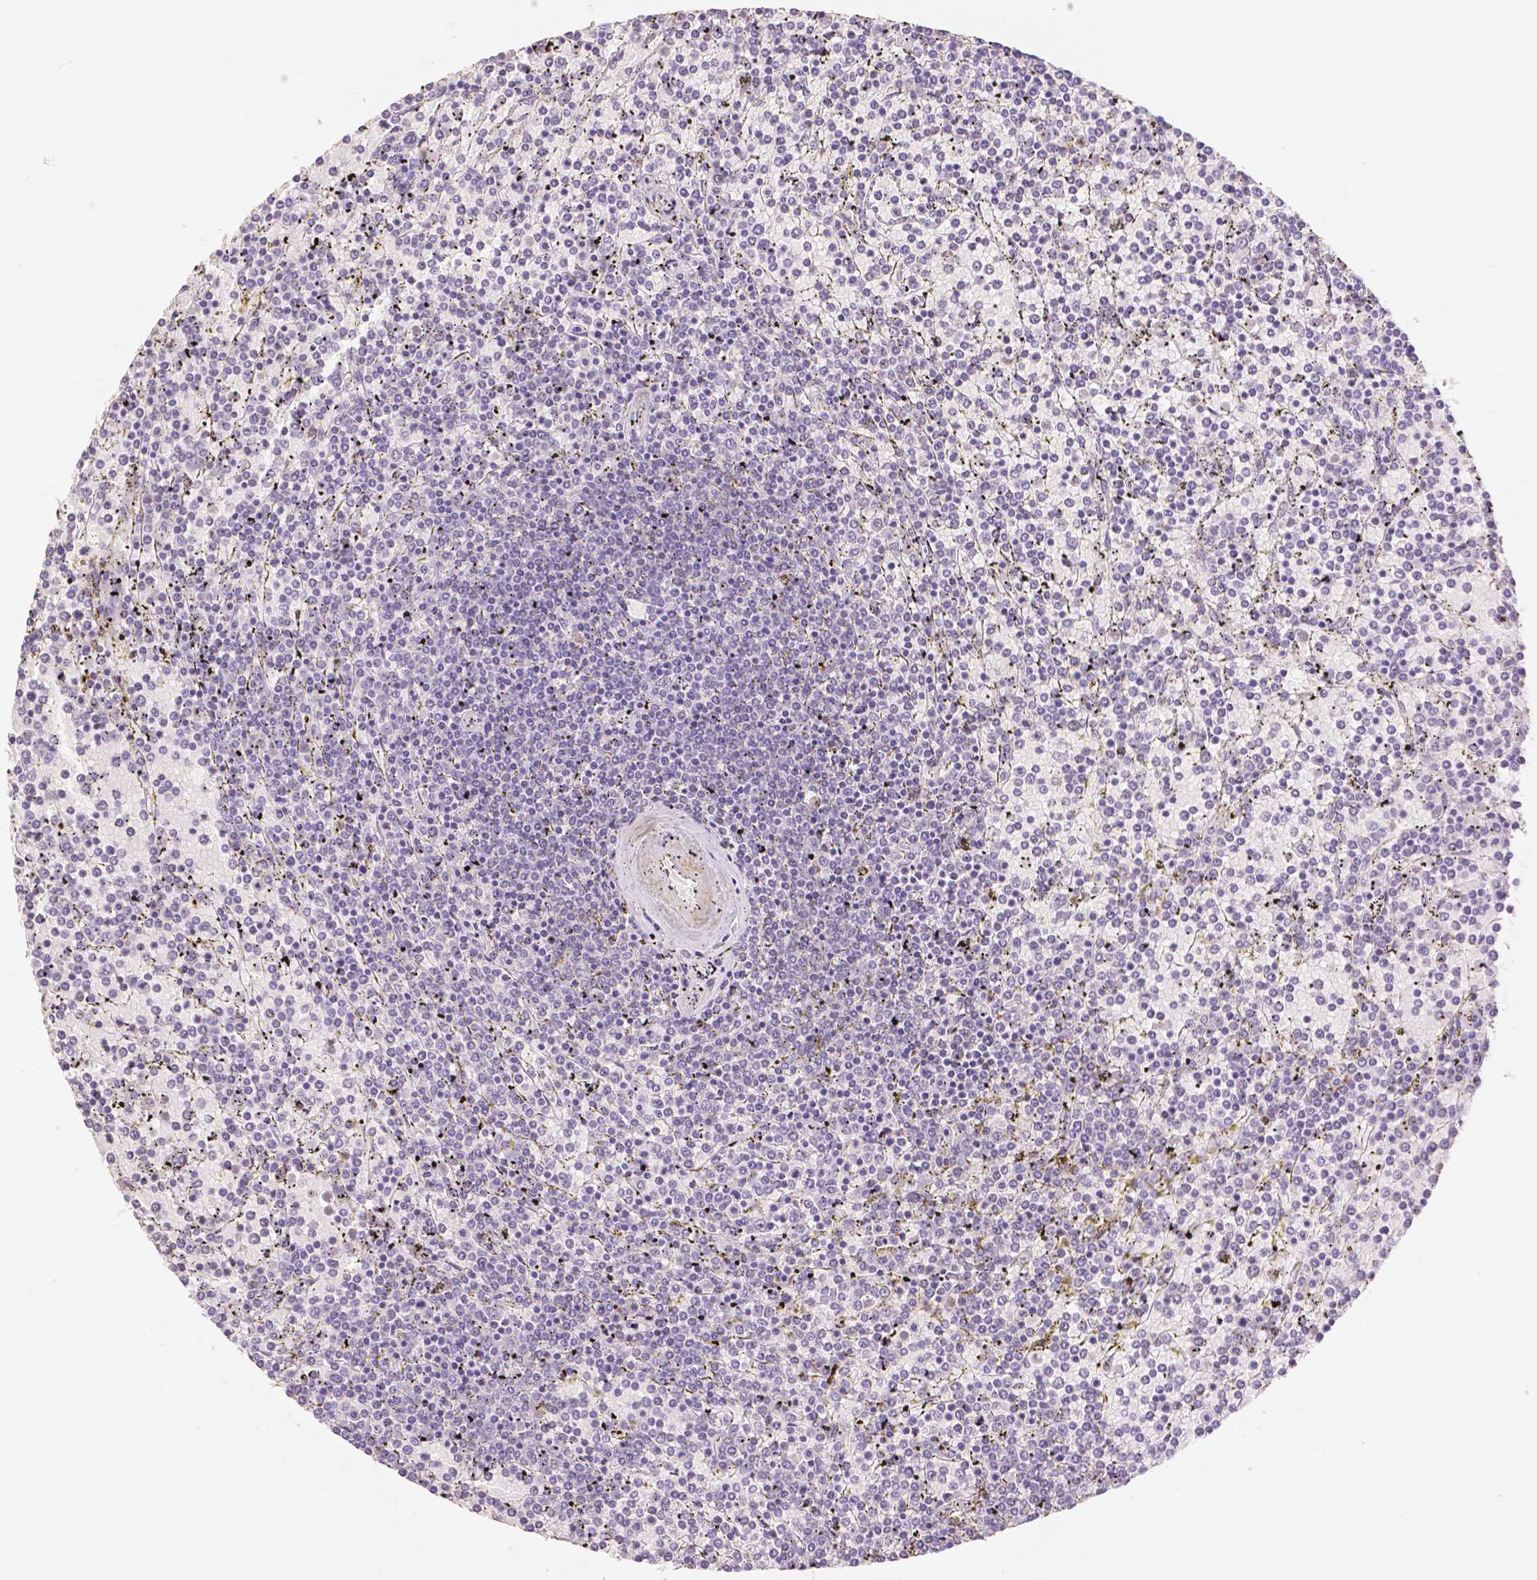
{"staining": {"intensity": "negative", "quantity": "none", "location": "none"}, "tissue": "lymphoma", "cell_type": "Tumor cells", "image_type": "cancer", "snomed": [{"axis": "morphology", "description": "Malignant lymphoma, non-Hodgkin's type, Low grade"}, {"axis": "topography", "description": "Spleen"}], "caption": "Human malignant lymphoma, non-Hodgkin's type (low-grade) stained for a protein using IHC shows no expression in tumor cells.", "gene": "OCLN", "patient": {"sex": "female", "age": 77}}